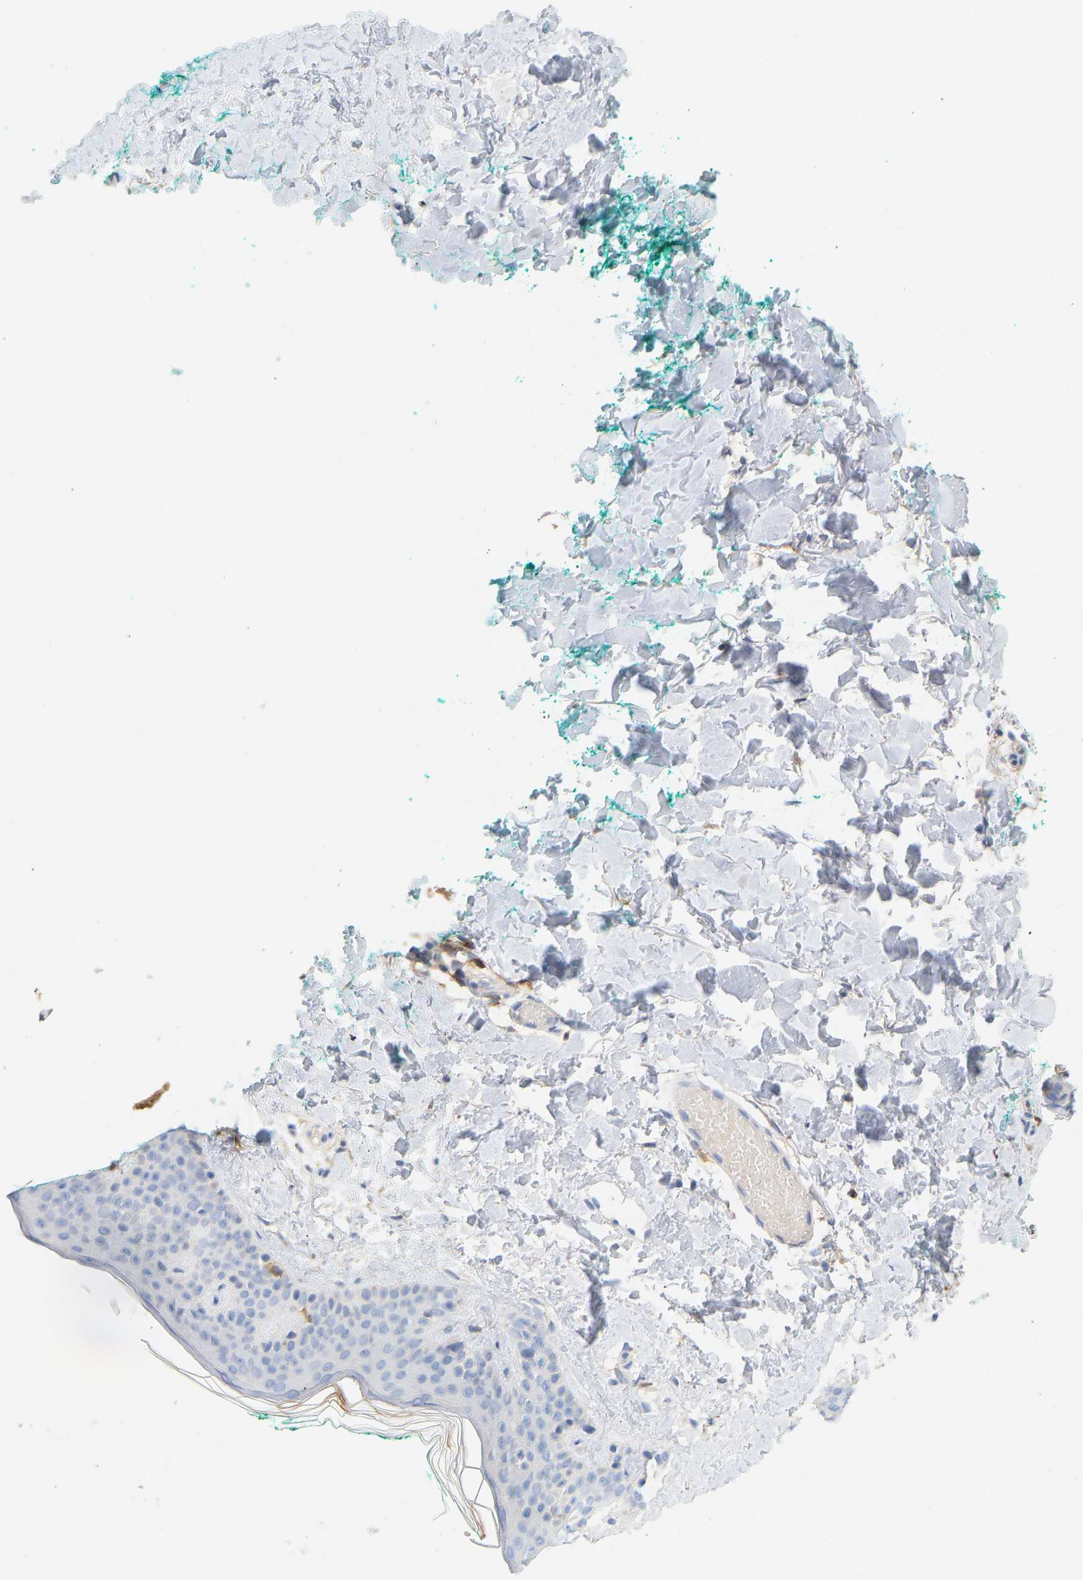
{"staining": {"intensity": "negative", "quantity": "none", "location": "none"}, "tissue": "skin", "cell_type": "Fibroblasts", "image_type": "normal", "snomed": [{"axis": "morphology", "description": "Normal tissue, NOS"}, {"axis": "topography", "description": "Skin"}], "caption": "A high-resolution micrograph shows IHC staining of normal skin, which exhibits no significant expression in fibroblasts.", "gene": "BVES", "patient": {"sex": "male", "age": 30}}